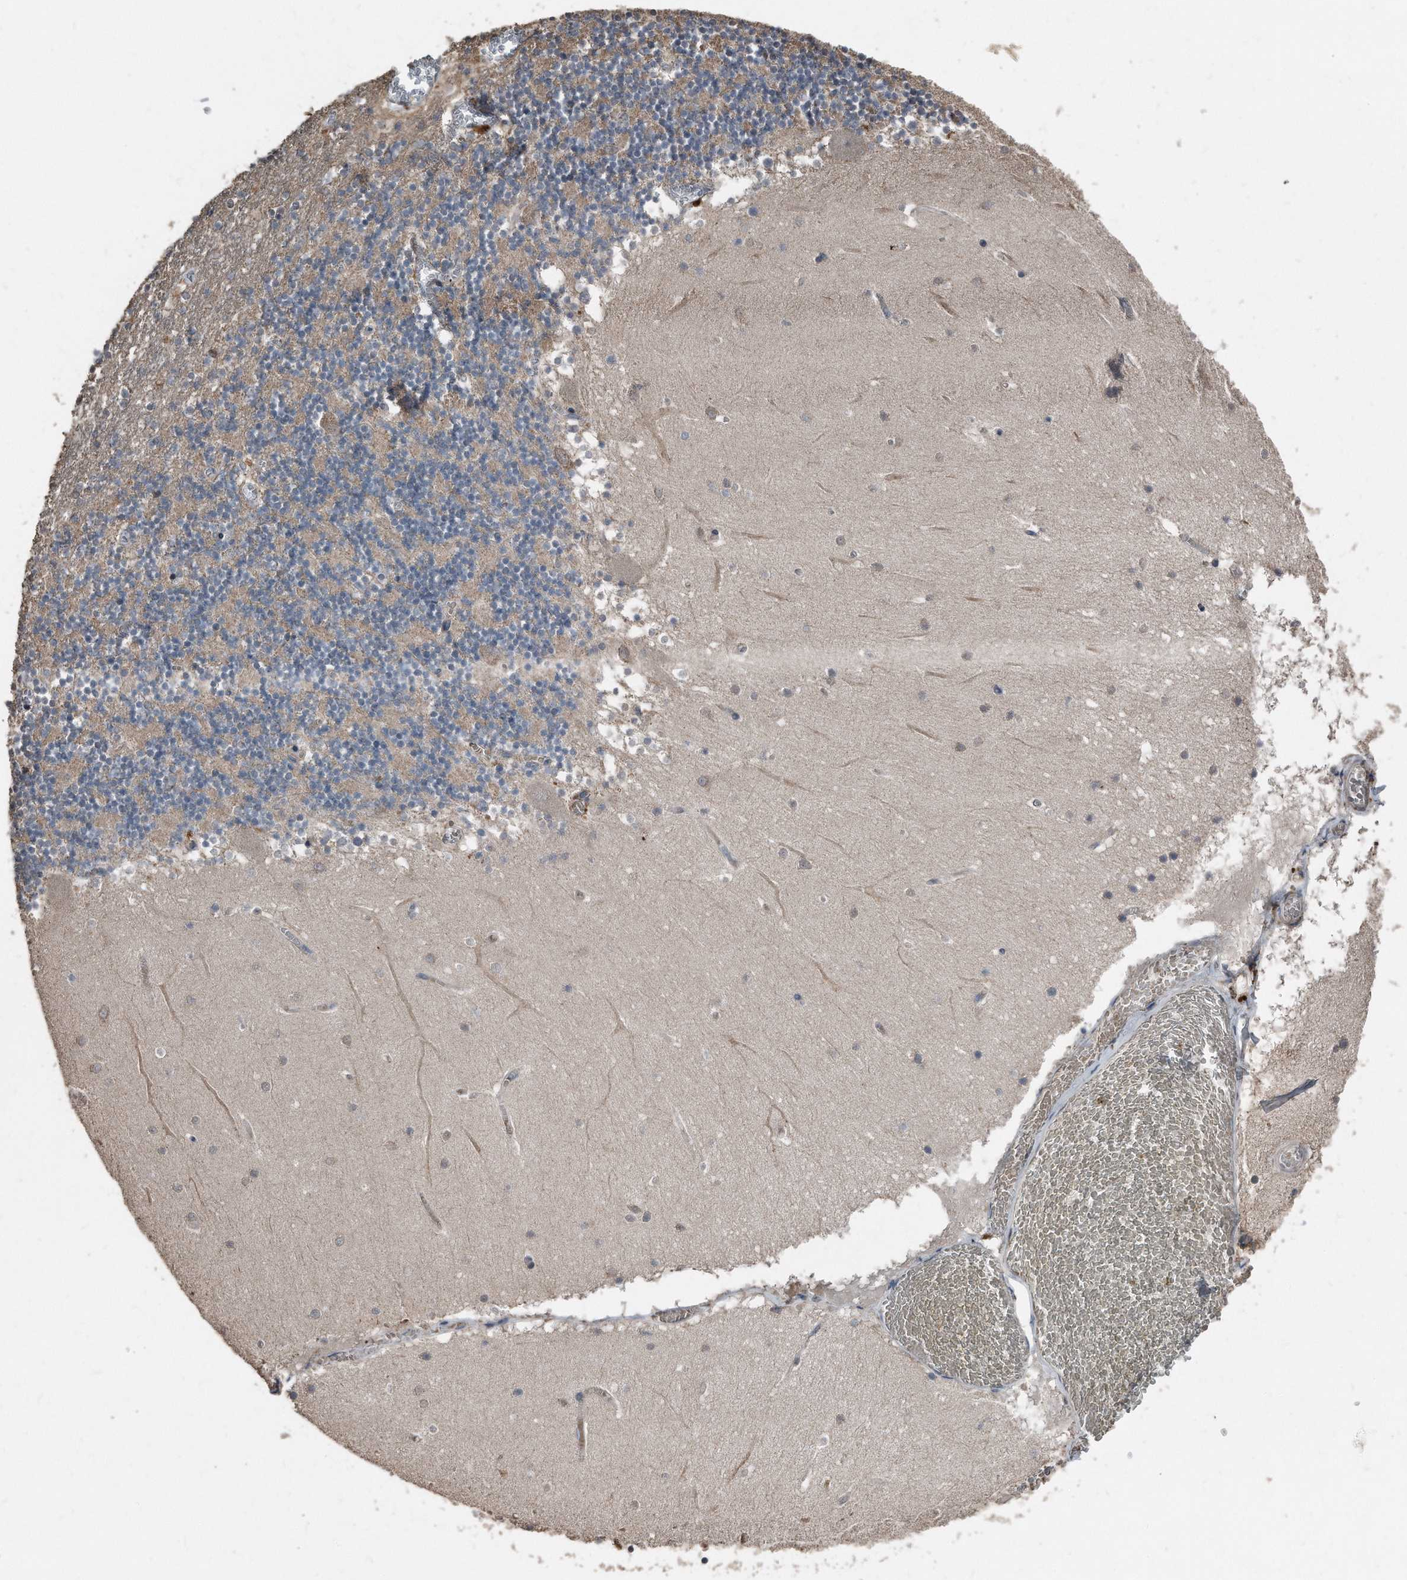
{"staining": {"intensity": "weak", "quantity": "<25%", "location": "cytoplasmic/membranous"}, "tissue": "cerebellum", "cell_type": "Cells in granular layer", "image_type": "normal", "snomed": [{"axis": "morphology", "description": "Normal tissue, NOS"}, {"axis": "topography", "description": "Cerebellum"}], "caption": "Immunohistochemistry (IHC) of normal human cerebellum reveals no staining in cells in granular layer. (IHC, brightfield microscopy, high magnification).", "gene": "ANKRD10", "patient": {"sex": "female", "age": 28}}